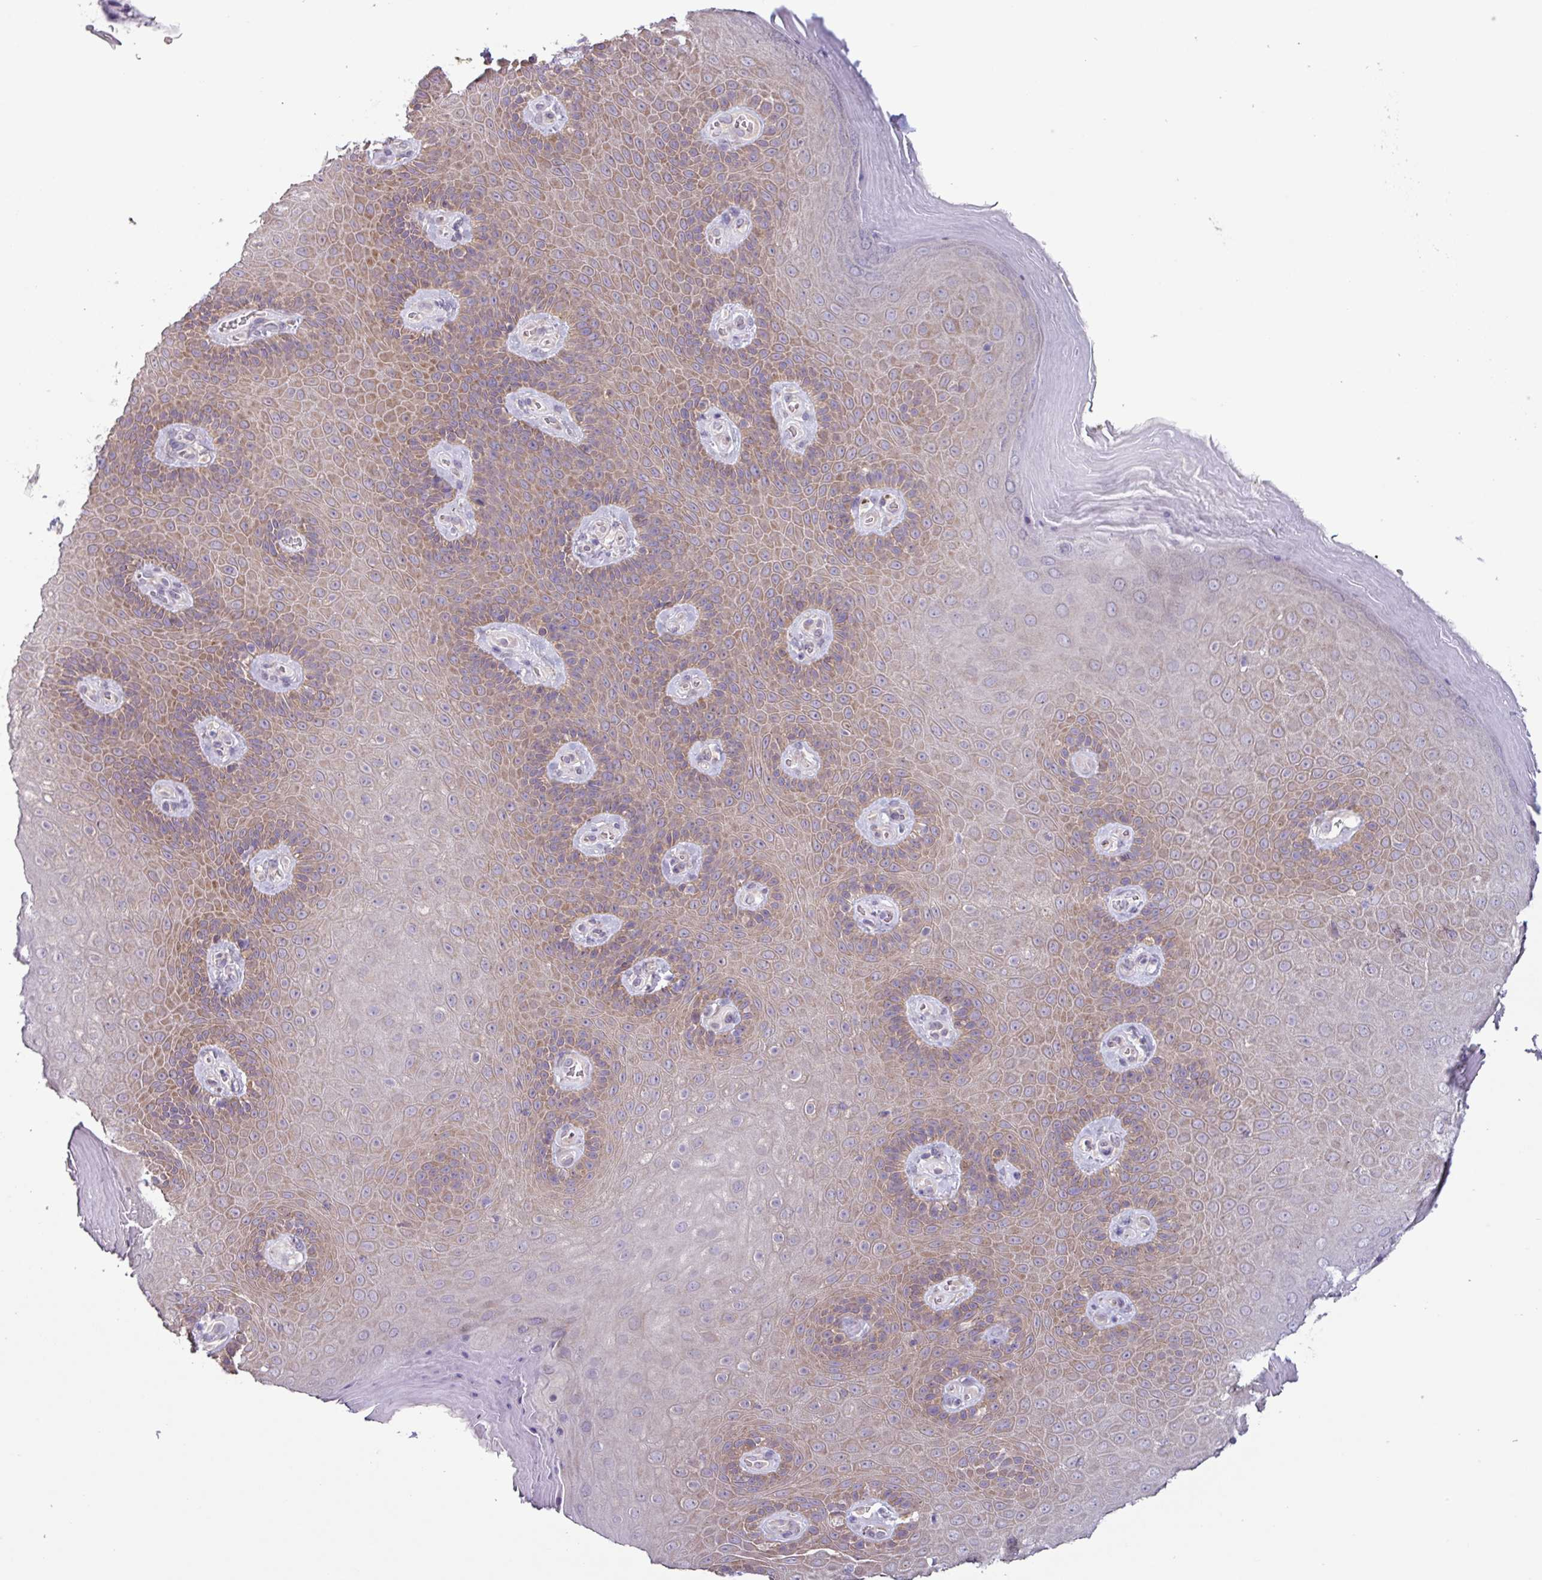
{"staining": {"intensity": "weak", "quantity": ">75%", "location": "cytoplasmic/membranous"}, "tissue": "skin", "cell_type": "Epidermal cells", "image_type": "normal", "snomed": [{"axis": "morphology", "description": "Normal tissue, NOS"}, {"axis": "topography", "description": "Anal"}, {"axis": "topography", "description": "Peripheral nerve tissue"}], "caption": "This is a photomicrograph of immunohistochemistry (IHC) staining of benign skin, which shows weak expression in the cytoplasmic/membranous of epidermal cells.", "gene": "C20orf27", "patient": {"sex": "male", "age": 53}}